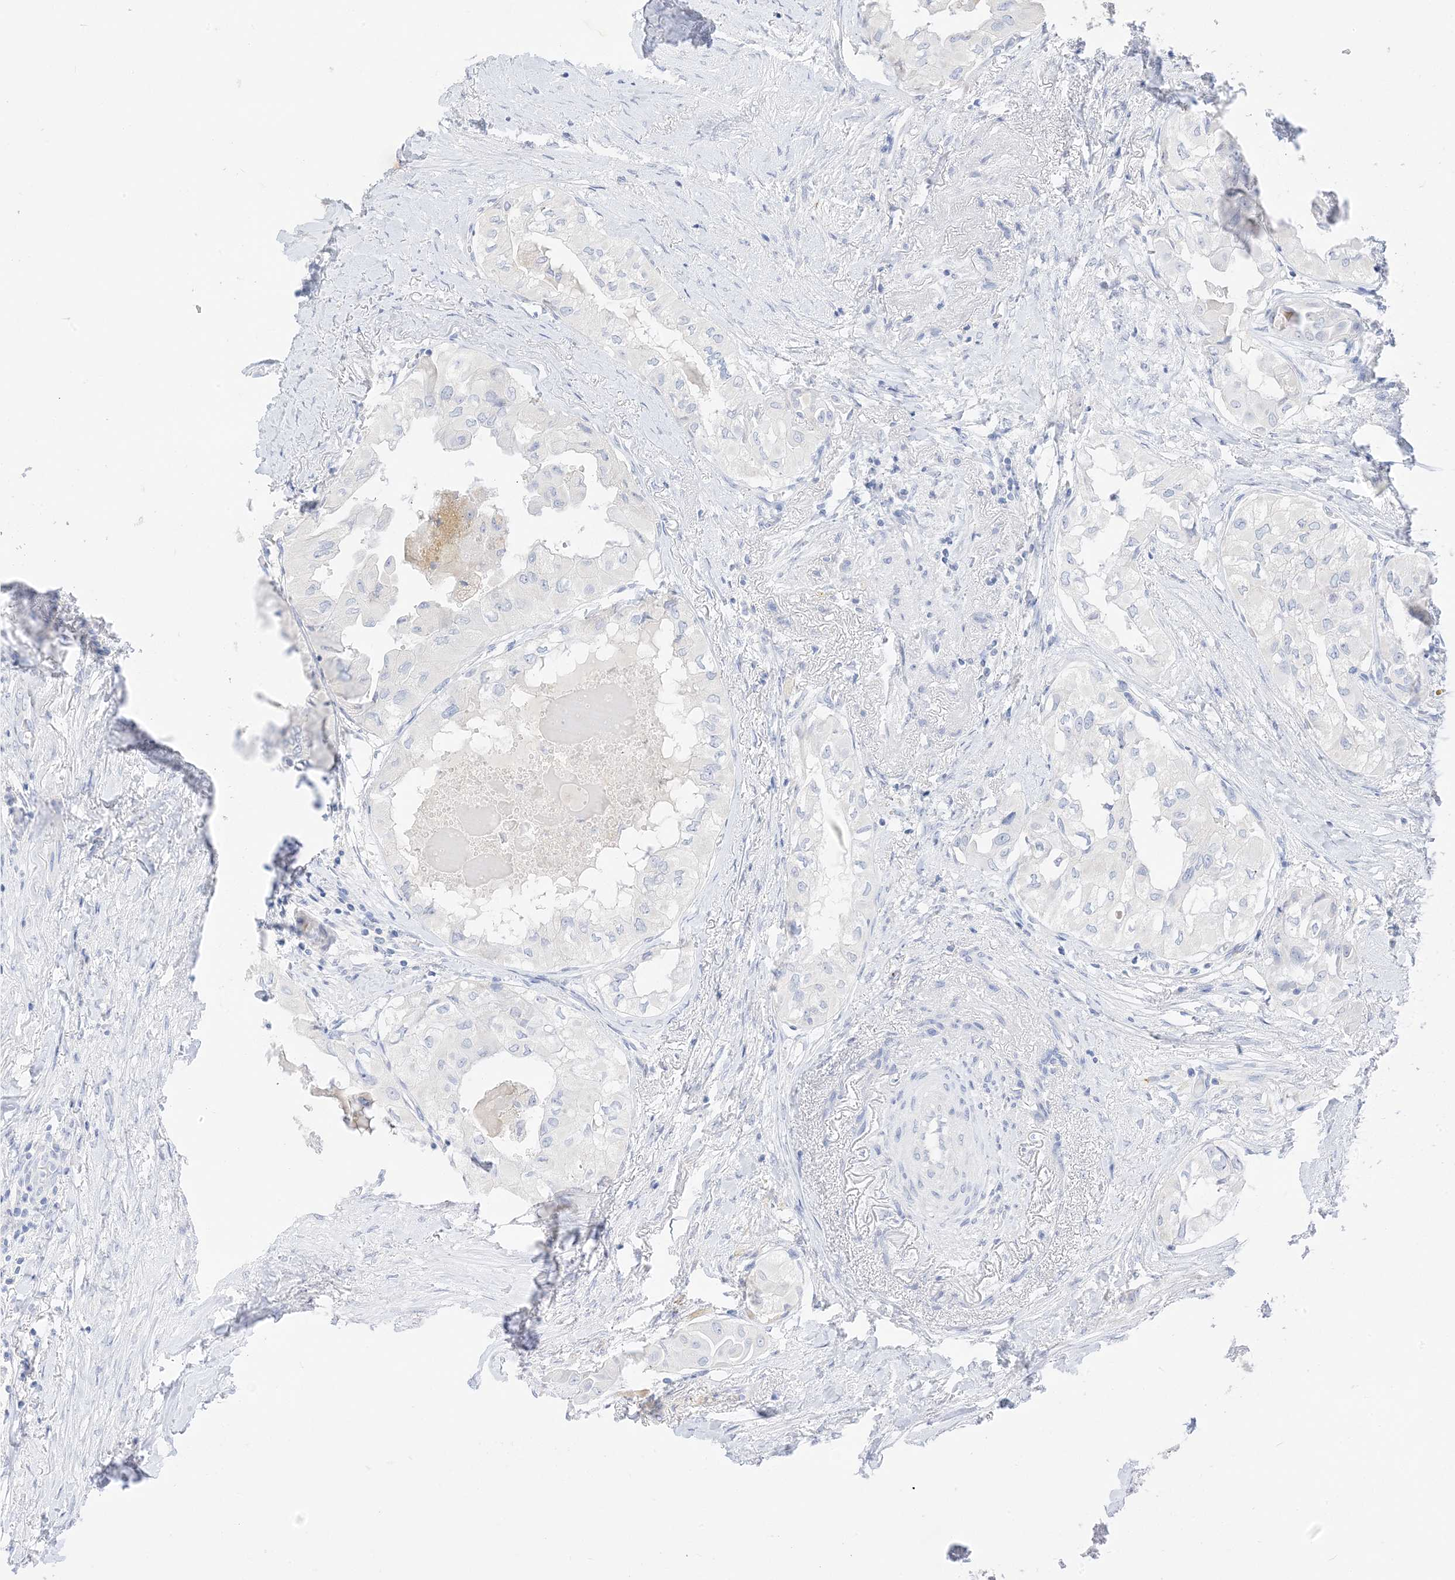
{"staining": {"intensity": "negative", "quantity": "none", "location": "none"}, "tissue": "thyroid cancer", "cell_type": "Tumor cells", "image_type": "cancer", "snomed": [{"axis": "morphology", "description": "Papillary adenocarcinoma, NOS"}, {"axis": "topography", "description": "Thyroid gland"}], "caption": "Tumor cells are negative for protein expression in human thyroid papillary adenocarcinoma.", "gene": "MUC17", "patient": {"sex": "female", "age": 59}}